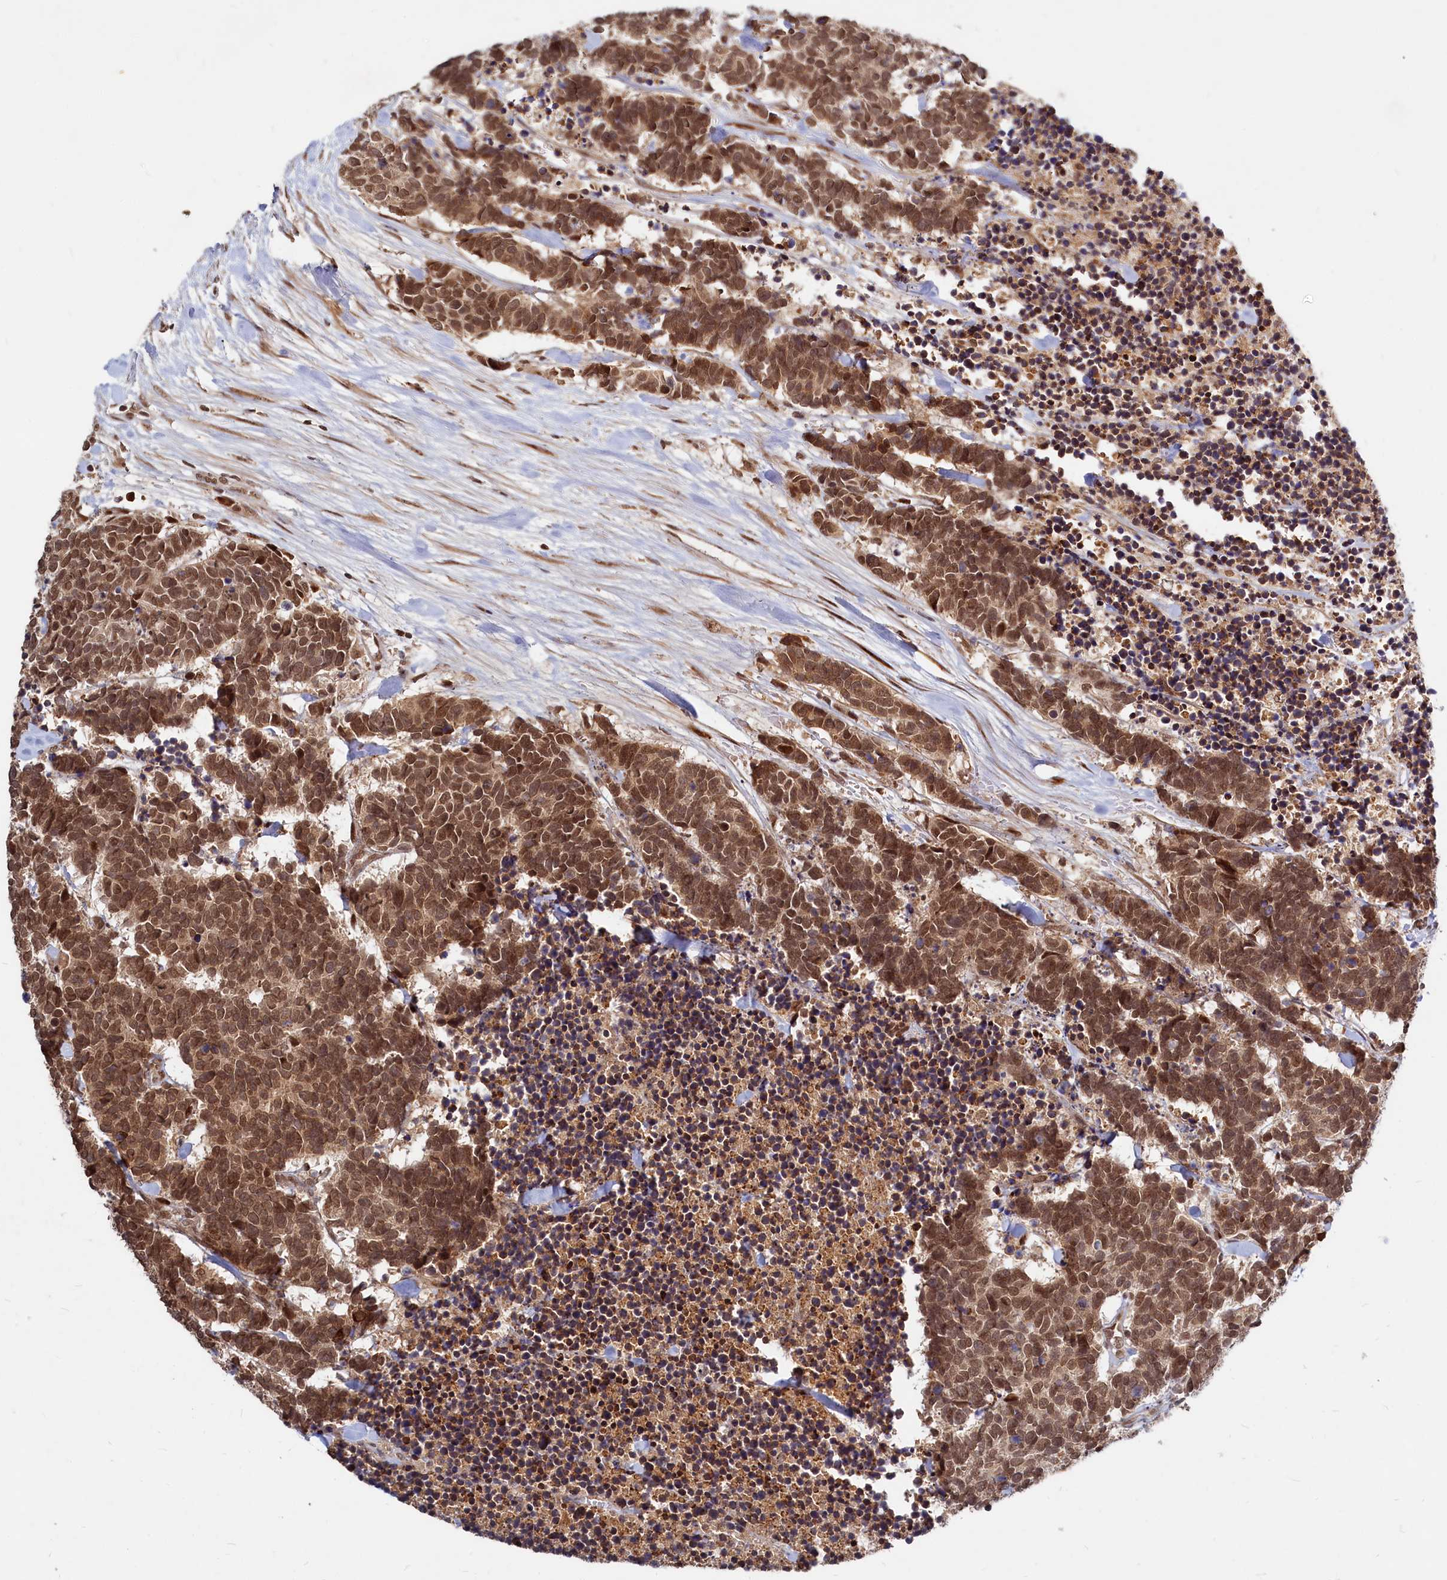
{"staining": {"intensity": "moderate", "quantity": ">75%", "location": "cytoplasmic/membranous,nuclear"}, "tissue": "carcinoid", "cell_type": "Tumor cells", "image_type": "cancer", "snomed": [{"axis": "morphology", "description": "Carcinoma, NOS"}, {"axis": "morphology", "description": "Carcinoid, malignant, NOS"}, {"axis": "topography", "description": "Urinary bladder"}], "caption": "IHC of carcinoid (malignant) demonstrates medium levels of moderate cytoplasmic/membranous and nuclear staining in about >75% of tumor cells.", "gene": "TRAPPC4", "patient": {"sex": "male", "age": 57}}